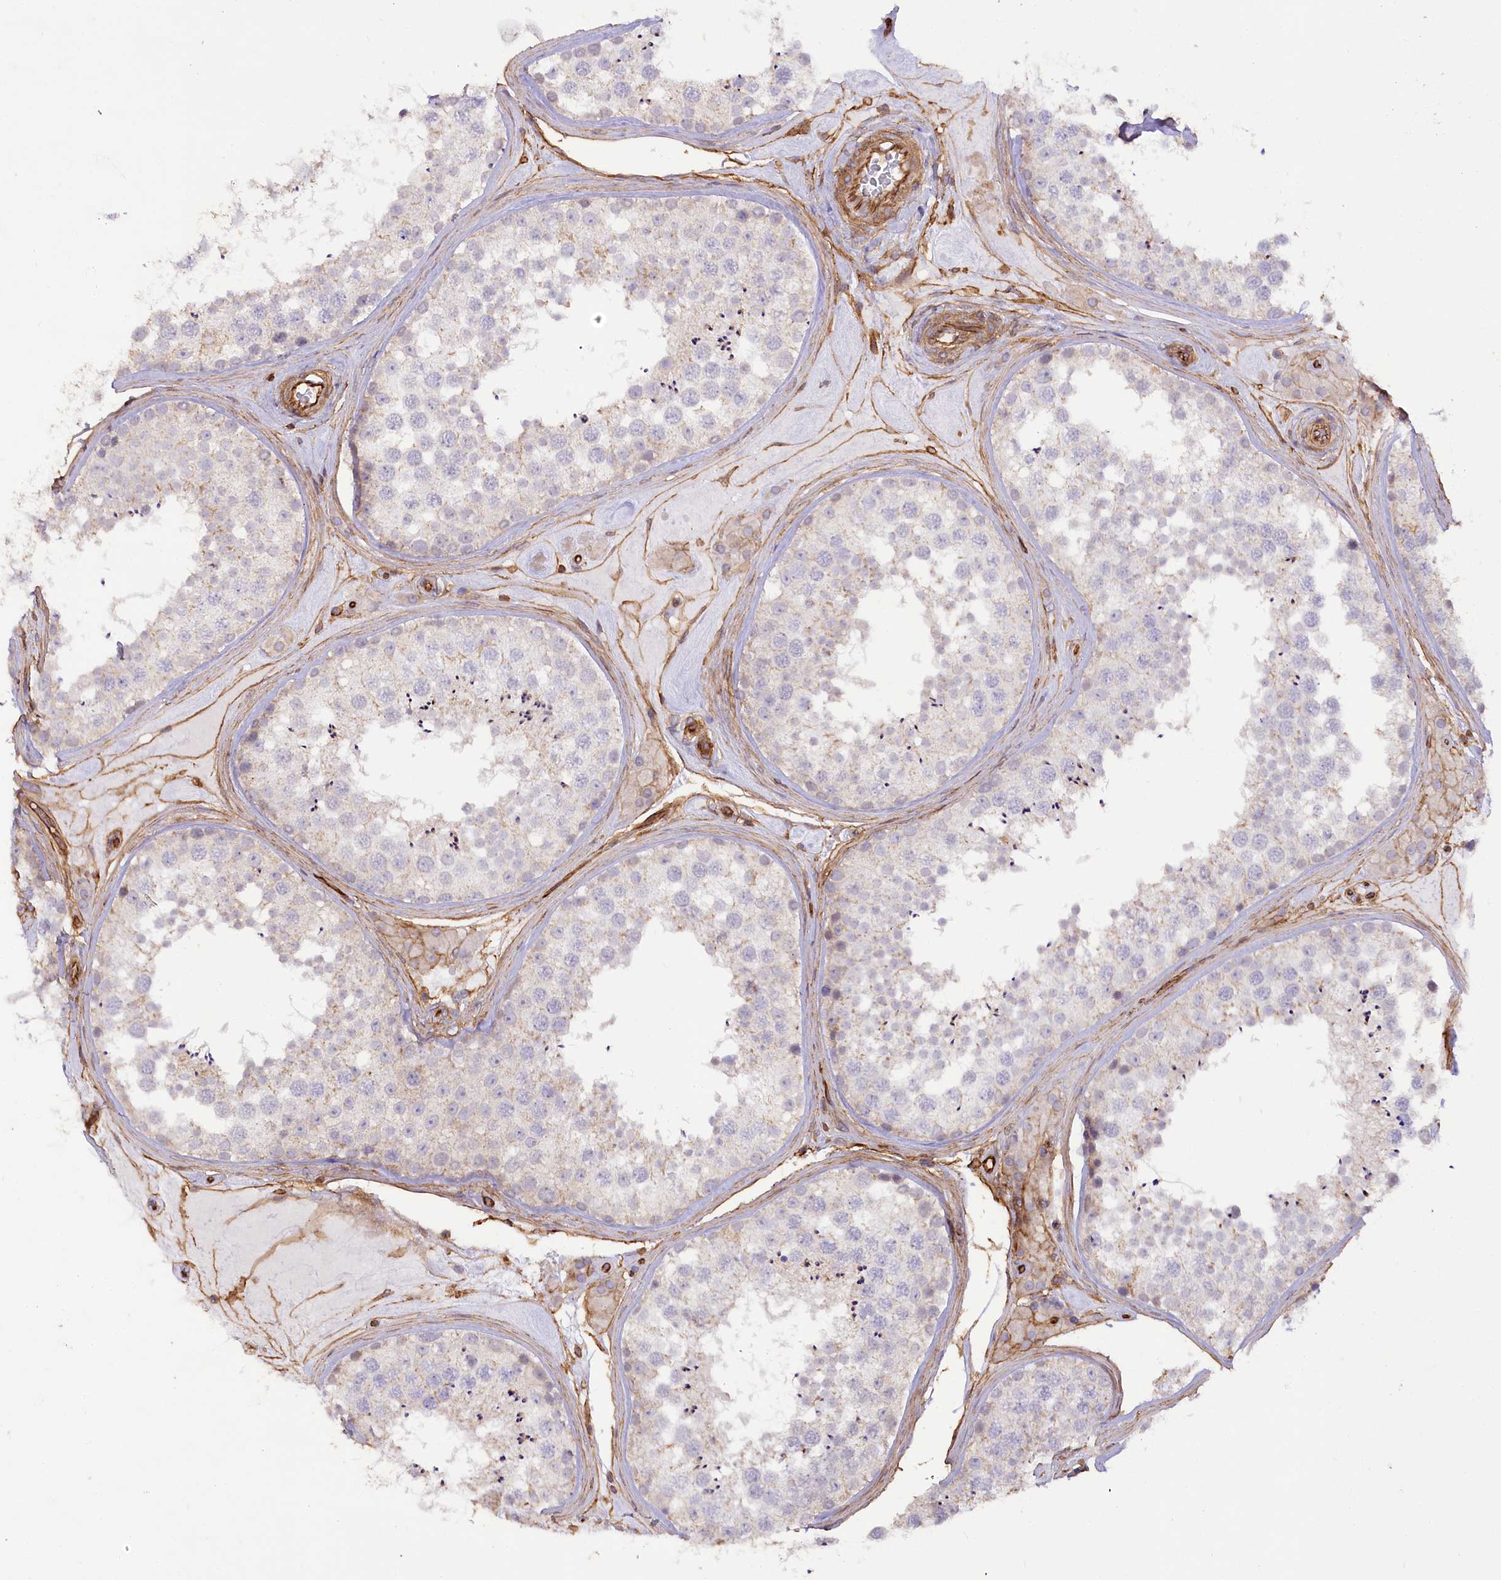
{"staining": {"intensity": "weak", "quantity": "25%-75%", "location": "cytoplasmic/membranous"}, "tissue": "testis", "cell_type": "Cells in seminiferous ducts", "image_type": "normal", "snomed": [{"axis": "morphology", "description": "Normal tissue, NOS"}, {"axis": "topography", "description": "Testis"}], "caption": "Immunohistochemical staining of benign testis reveals 25%-75% levels of weak cytoplasmic/membranous protein staining in about 25%-75% of cells in seminiferous ducts.", "gene": "SYNPO2", "patient": {"sex": "male", "age": 46}}